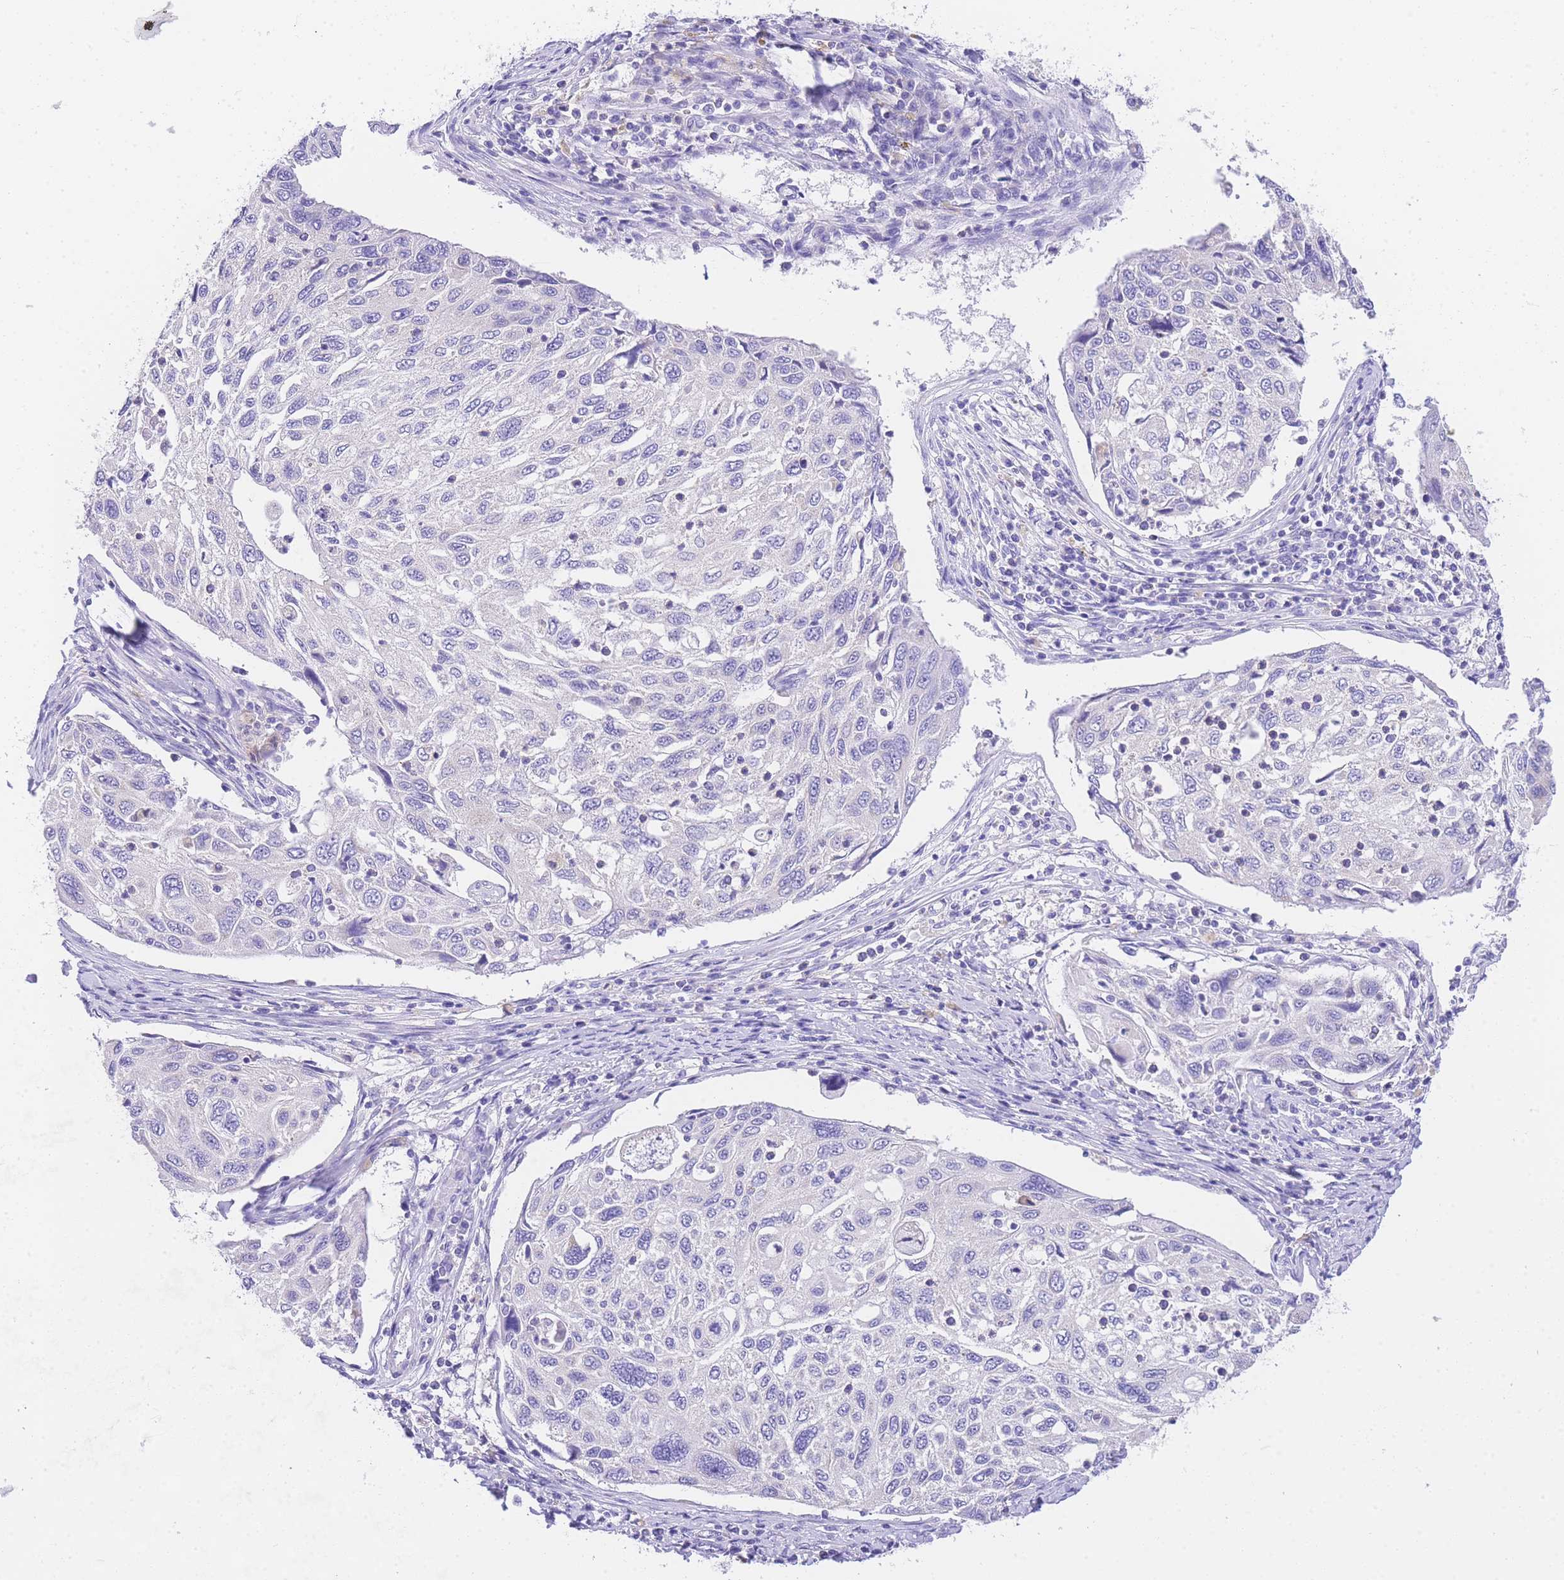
{"staining": {"intensity": "negative", "quantity": "none", "location": "none"}, "tissue": "cervical cancer", "cell_type": "Tumor cells", "image_type": "cancer", "snomed": [{"axis": "morphology", "description": "Squamous cell carcinoma, NOS"}, {"axis": "topography", "description": "Cervix"}], "caption": "Immunohistochemistry (IHC) of cervical cancer reveals no expression in tumor cells.", "gene": "EPN2", "patient": {"sex": "female", "age": 70}}